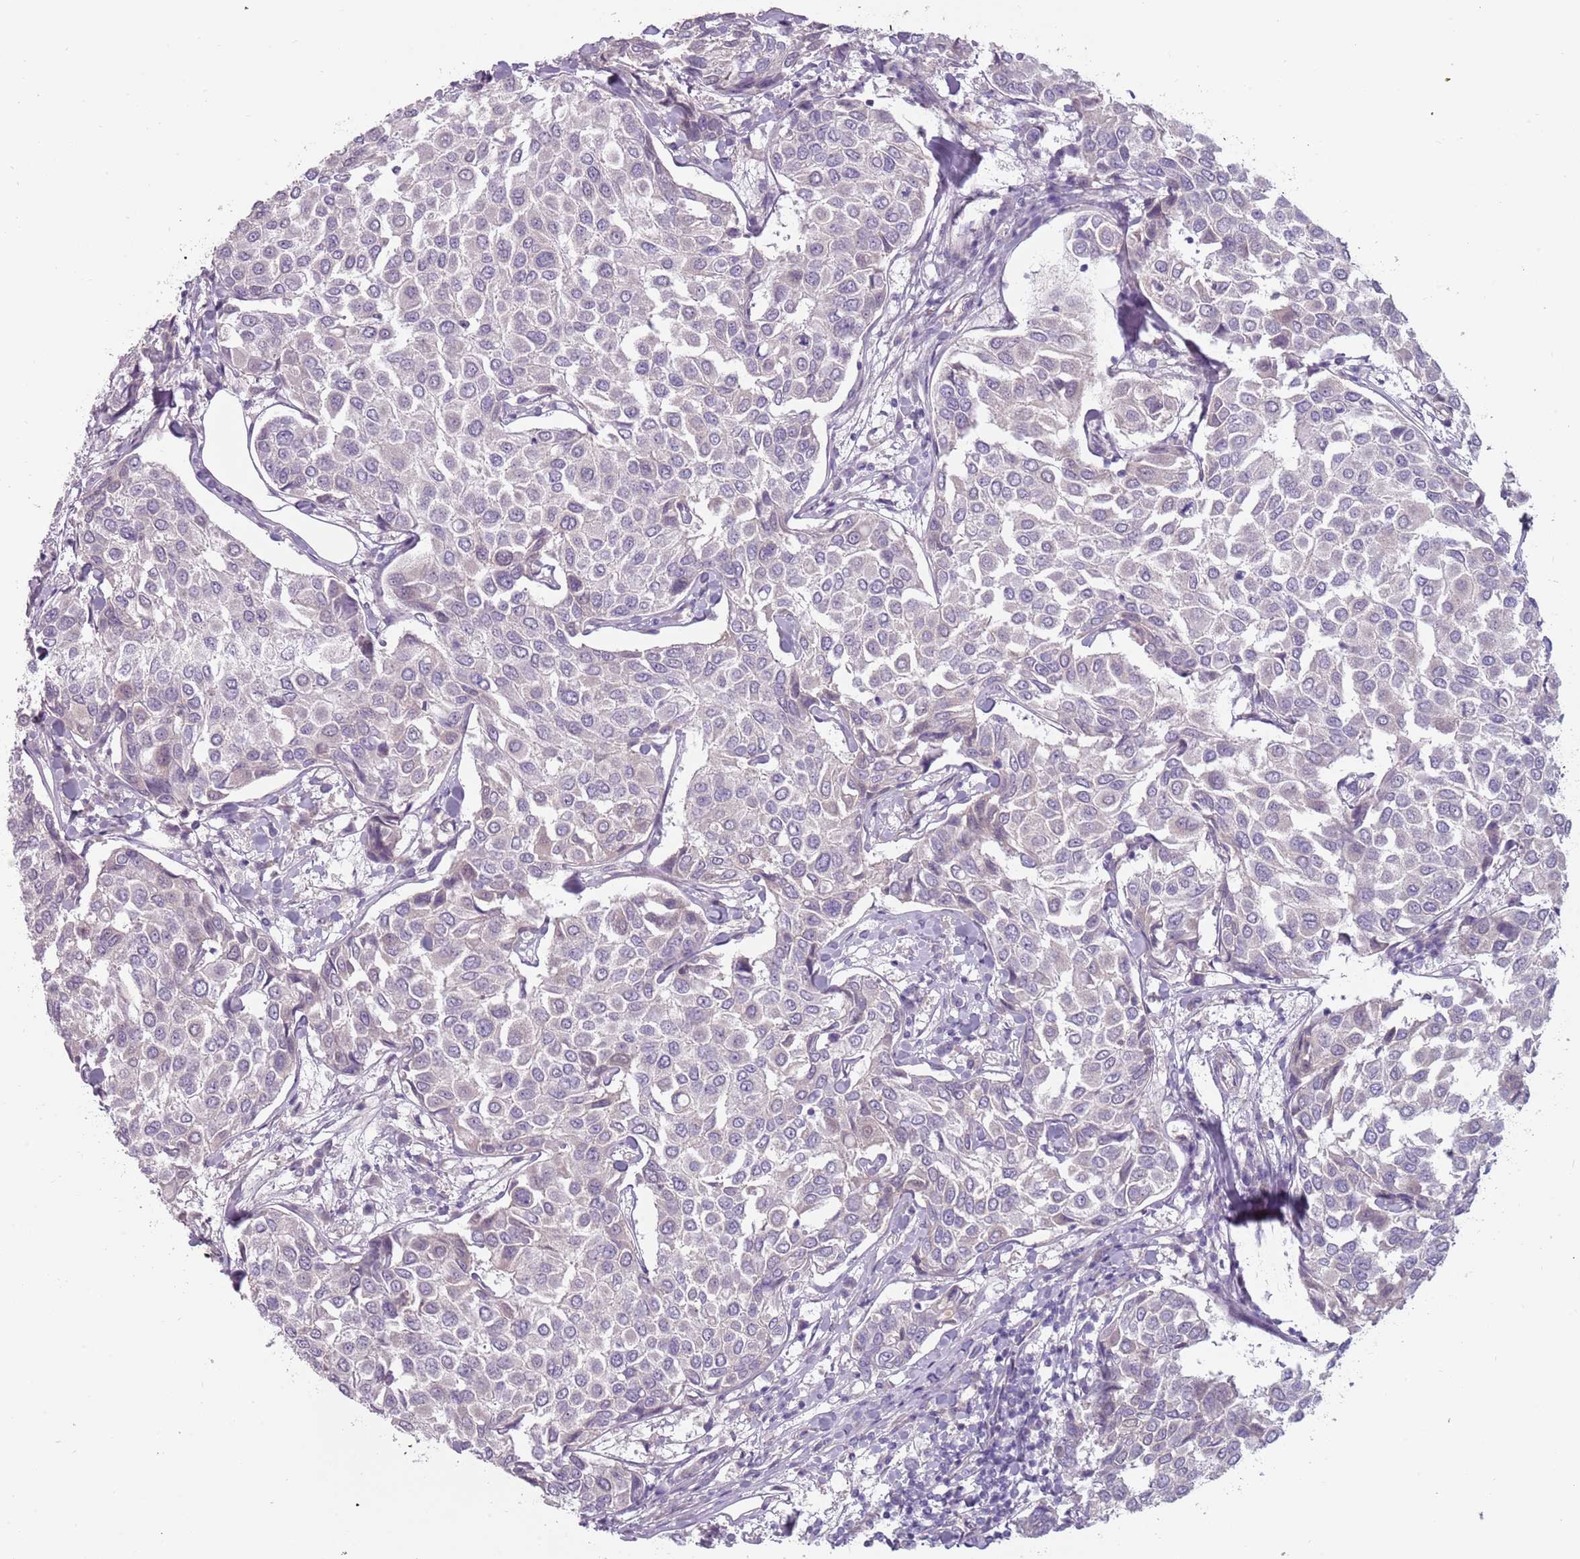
{"staining": {"intensity": "negative", "quantity": "none", "location": "none"}, "tissue": "breast cancer", "cell_type": "Tumor cells", "image_type": "cancer", "snomed": [{"axis": "morphology", "description": "Duct carcinoma"}, {"axis": "topography", "description": "Breast"}], "caption": "Immunohistochemical staining of breast infiltrating ductal carcinoma demonstrates no significant expression in tumor cells.", "gene": "RFX2", "patient": {"sex": "female", "age": 55}}